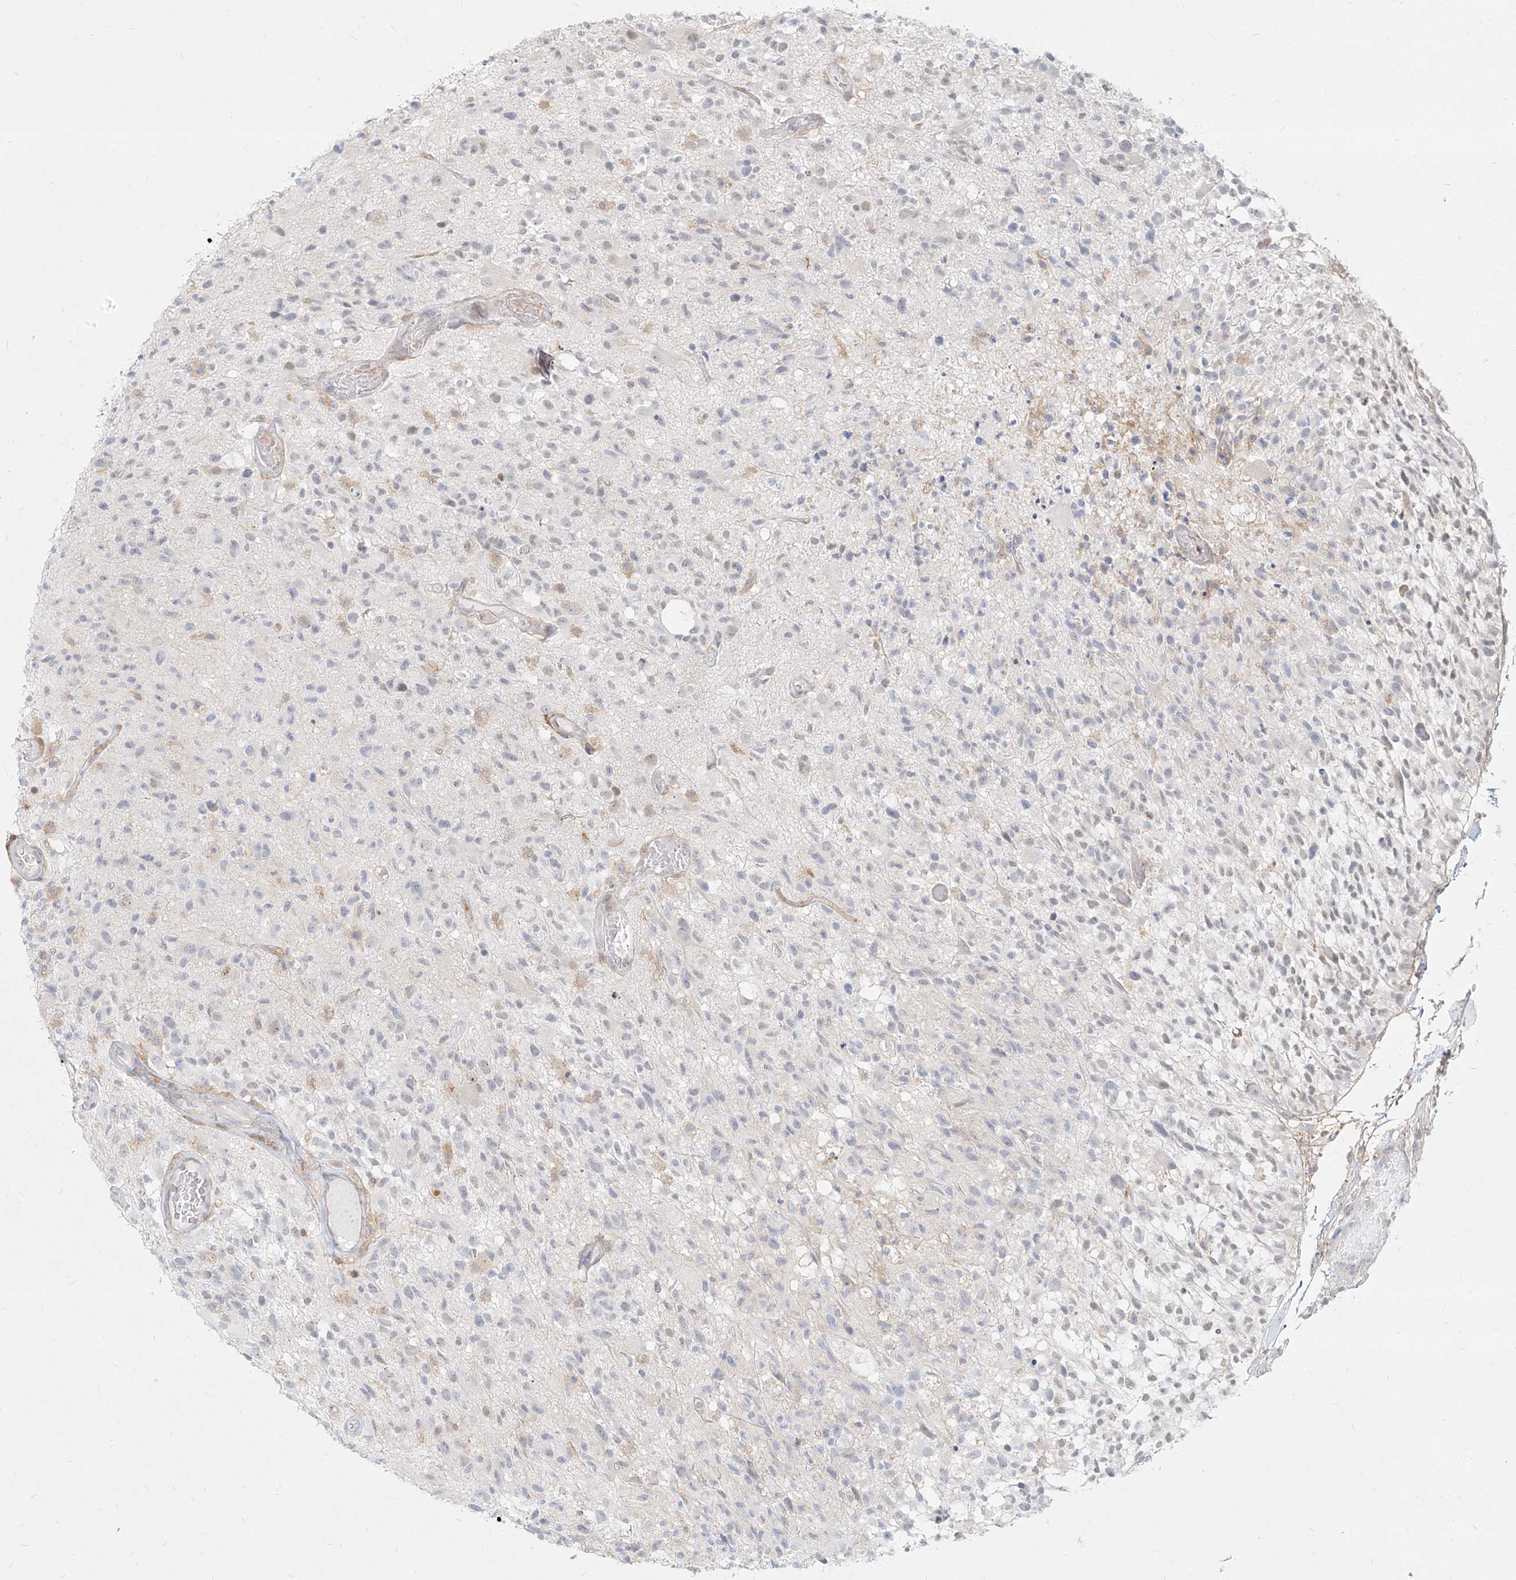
{"staining": {"intensity": "negative", "quantity": "none", "location": "none"}, "tissue": "glioma", "cell_type": "Tumor cells", "image_type": "cancer", "snomed": [{"axis": "morphology", "description": "Glioma, malignant, High grade"}, {"axis": "morphology", "description": "Glioblastoma, NOS"}, {"axis": "topography", "description": "Brain"}], "caption": "Image shows no significant protein expression in tumor cells of glioma. Nuclei are stained in blue.", "gene": "SLC2A12", "patient": {"sex": "male", "age": 60}}